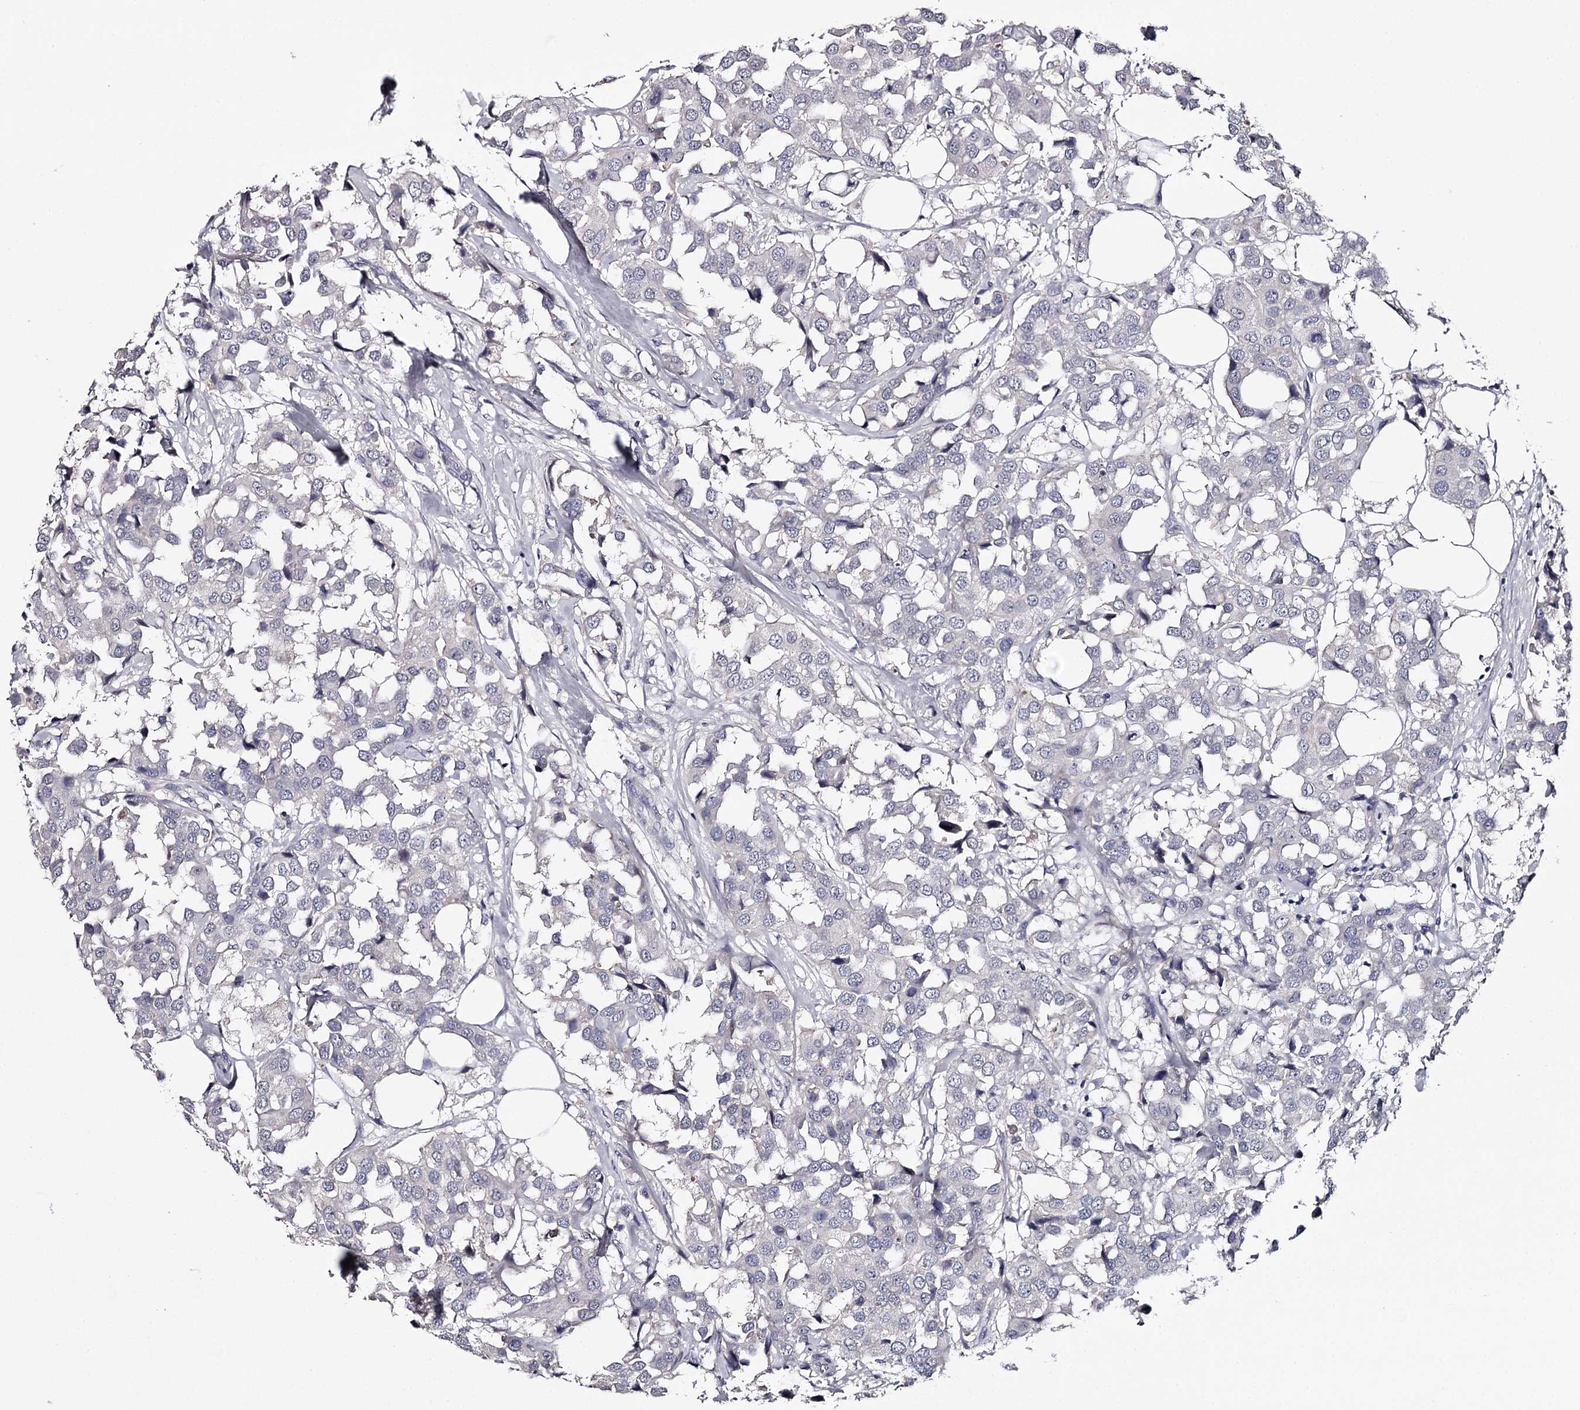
{"staining": {"intensity": "negative", "quantity": "none", "location": "none"}, "tissue": "breast cancer", "cell_type": "Tumor cells", "image_type": "cancer", "snomed": [{"axis": "morphology", "description": "Duct carcinoma"}, {"axis": "topography", "description": "Breast"}], "caption": "Breast cancer (intraductal carcinoma) was stained to show a protein in brown. There is no significant staining in tumor cells.", "gene": "FDXACB1", "patient": {"sex": "female", "age": 80}}